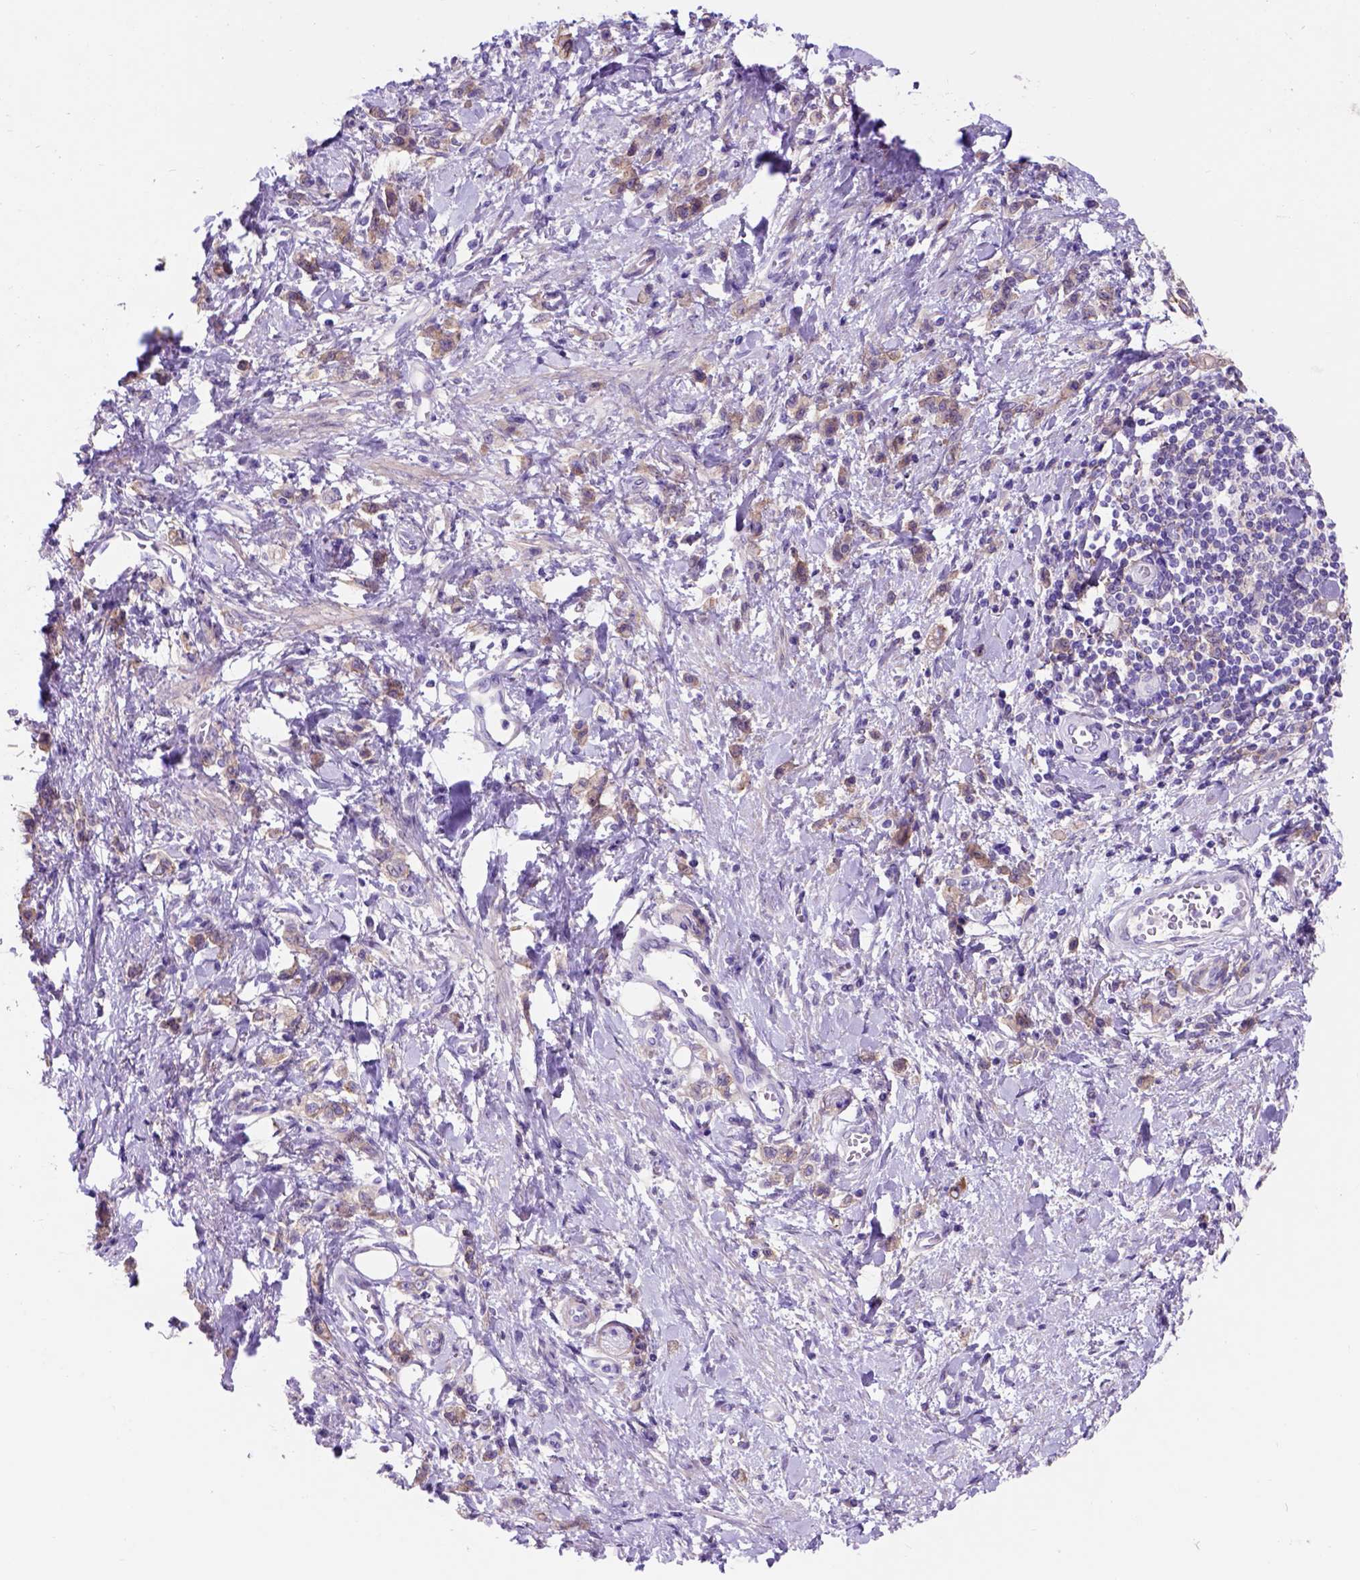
{"staining": {"intensity": "weak", "quantity": ">75%", "location": "cytoplasmic/membranous"}, "tissue": "stomach cancer", "cell_type": "Tumor cells", "image_type": "cancer", "snomed": [{"axis": "morphology", "description": "Adenocarcinoma, NOS"}, {"axis": "topography", "description": "Stomach"}], "caption": "Immunohistochemical staining of human stomach cancer displays low levels of weak cytoplasmic/membranous protein positivity in approximately >75% of tumor cells.", "gene": "EGFR", "patient": {"sex": "male", "age": 77}}